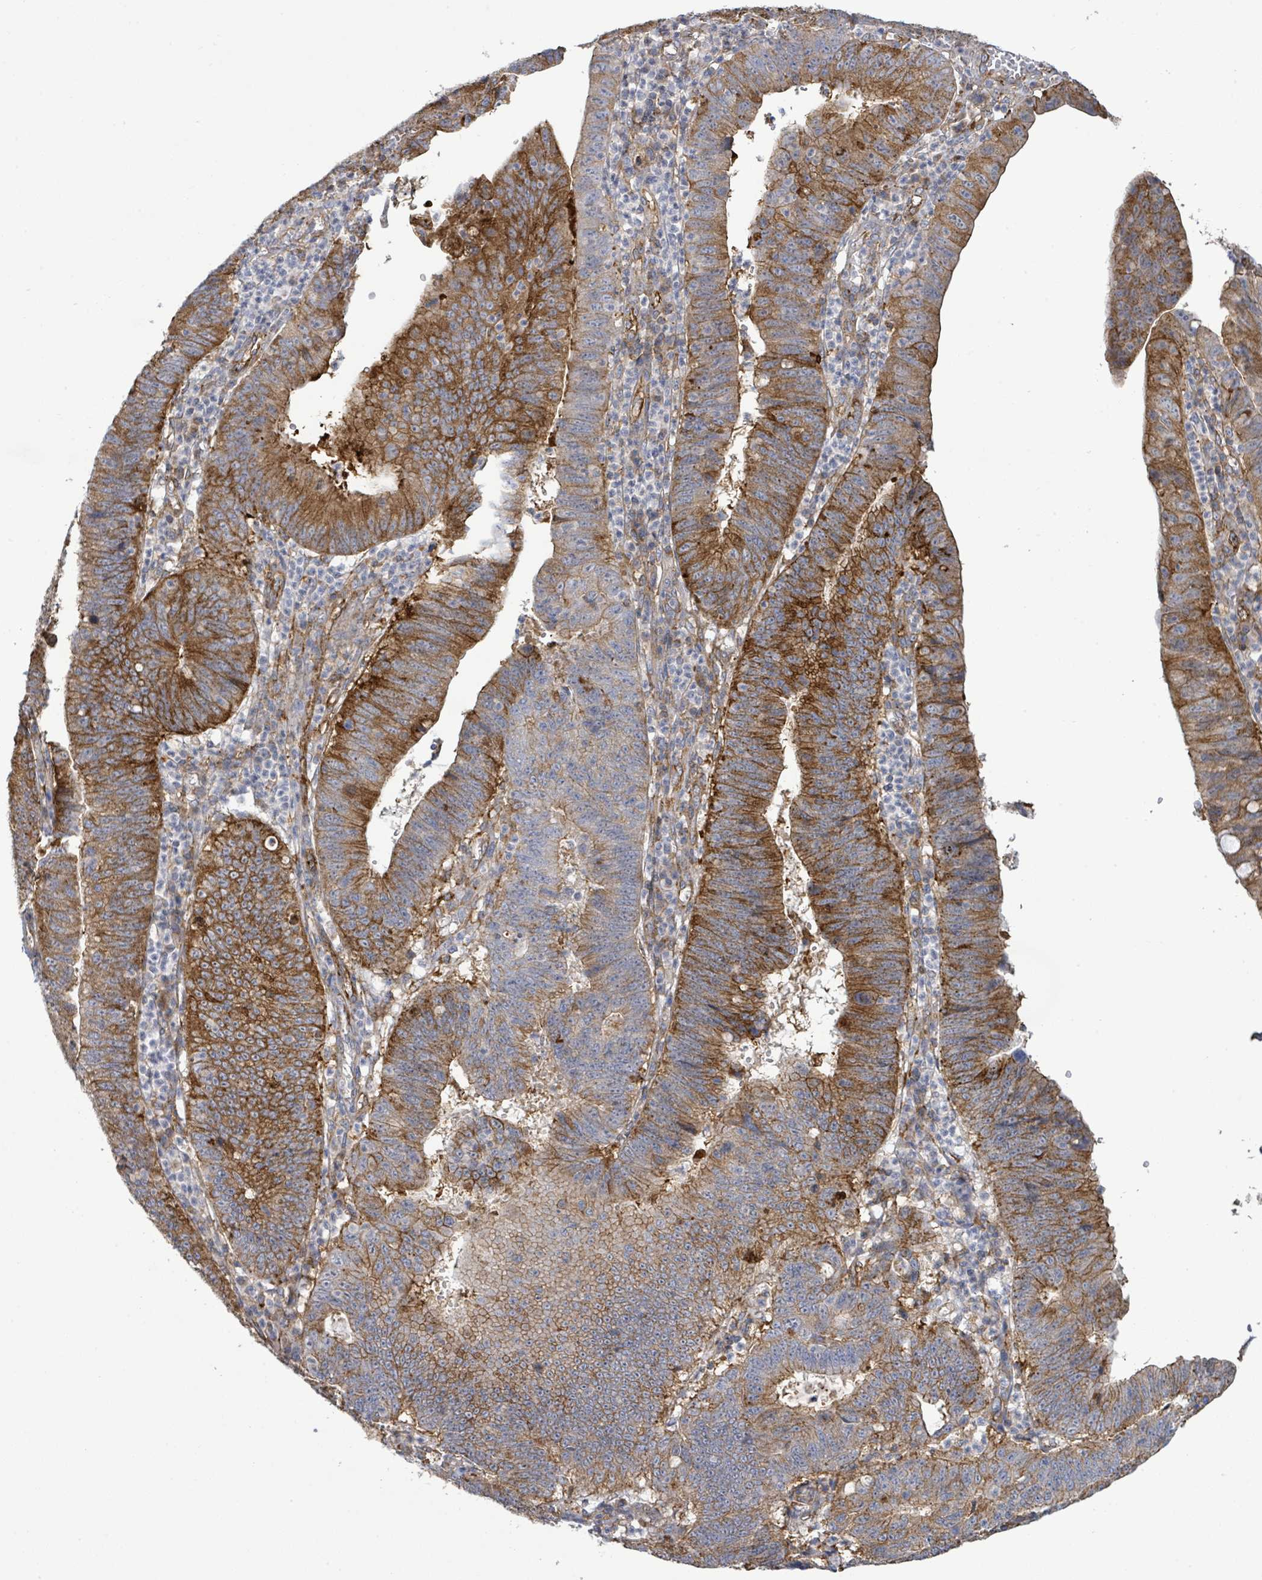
{"staining": {"intensity": "strong", "quantity": ">75%", "location": "cytoplasmic/membranous"}, "tissue": "stomach cancer", "cell_type": "Tumor cells", "image_type": "cancer", "snomed": [{"axis": "morphology", "description": "Adenocarcinoma, NOS"}, {"axis": "topography", "description": "Stomach"}], "caption": "The photomicrograph demonstrates immunohistochemical staining of stomach adenocarcinoma. There is strong cytoplasmic/membranous expression is seen in approximately >75% of tumor cells. The staining was performed using DAB (3,3'-diaminobenzidine) to visualize the protein expression in brown, while the nuclei were stained in blue with hematoxylin (Magnification: 20x).", "gene": "EGFL7", "patient": {"sex": "male", "age": 59}}